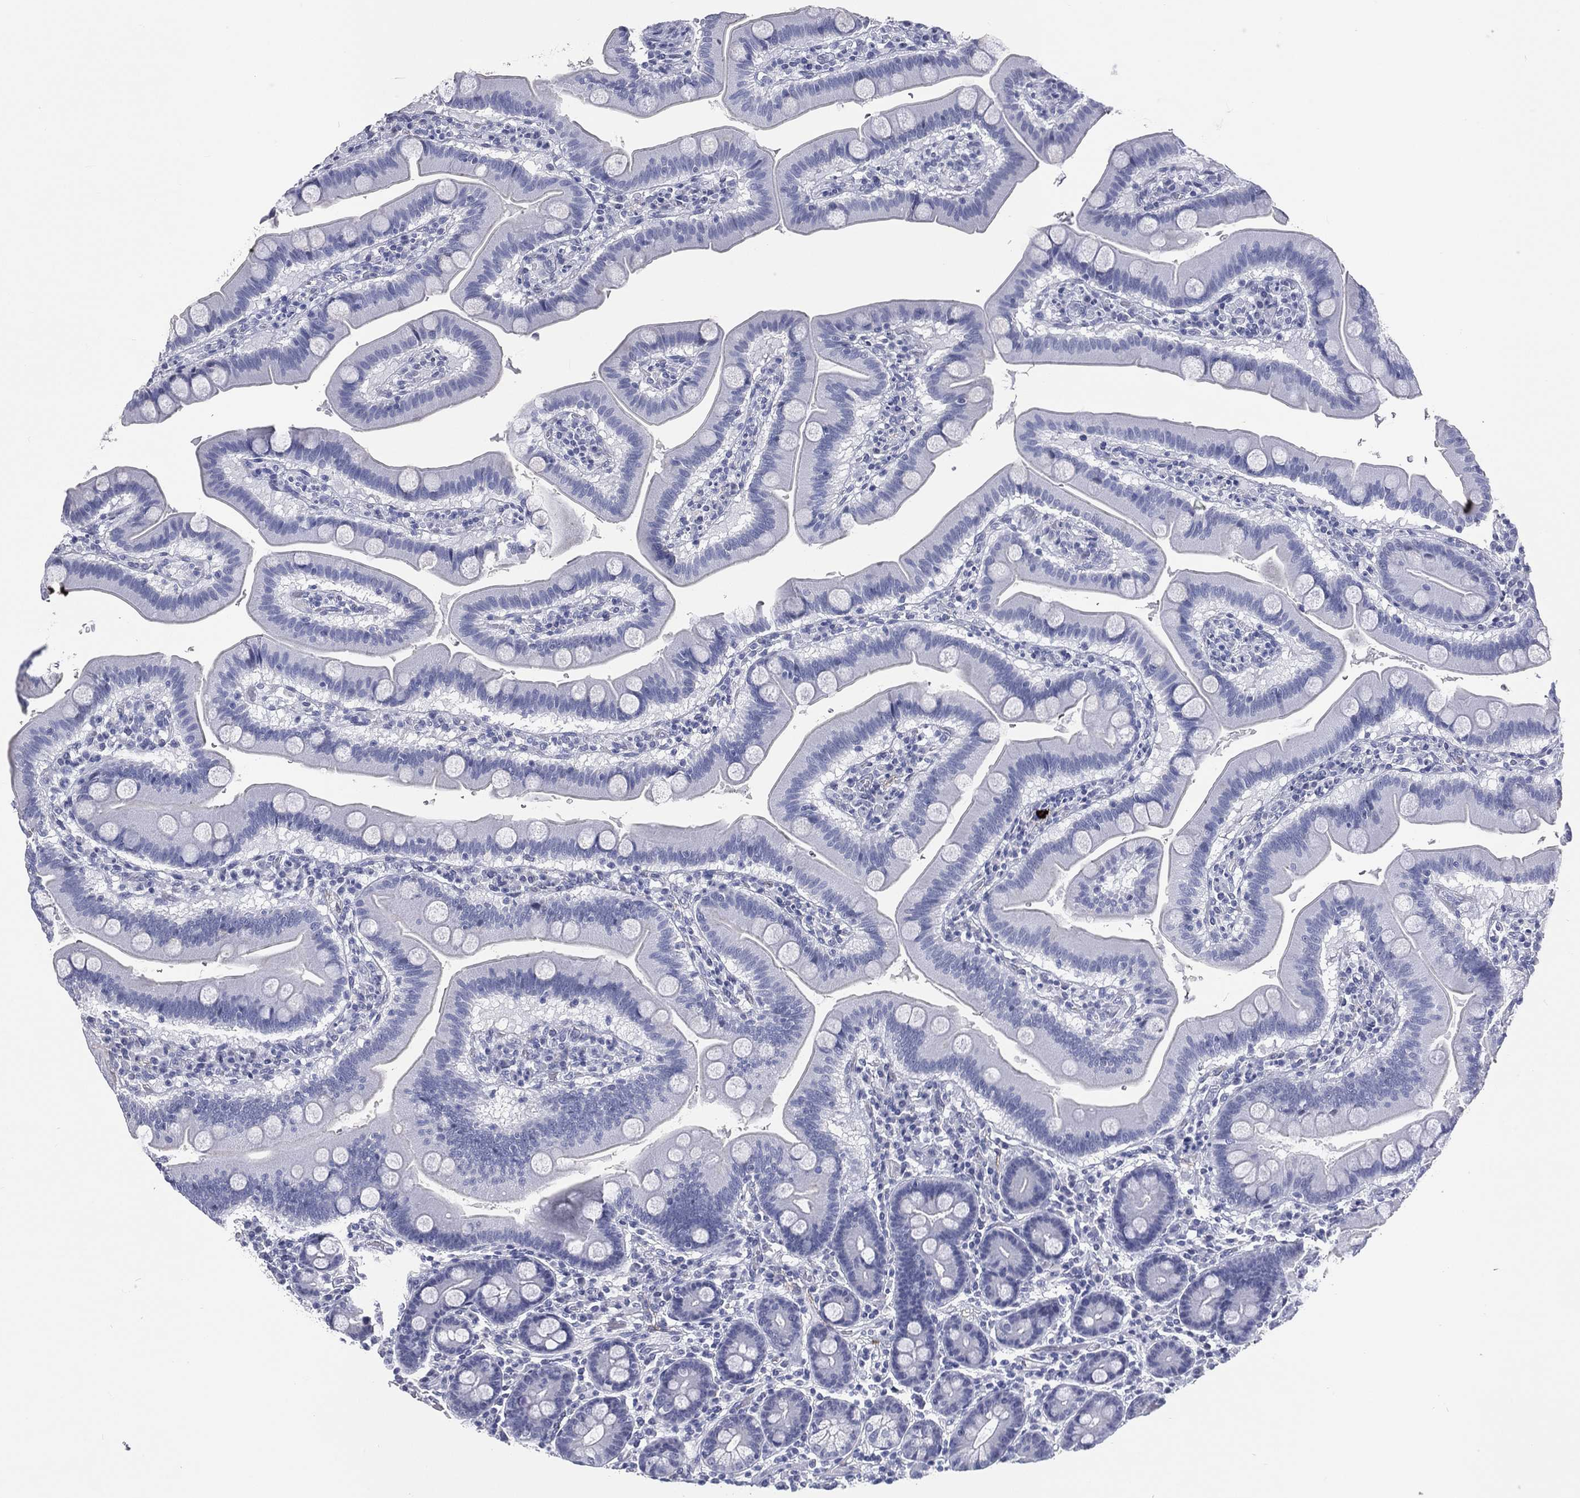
{"staining": {"intensity": "negative", "quantity": "none", "location": "none"}, "tissue": "duodenum", "cell_type": "Glandular cells", "image_type": "normal", "snomed": [{"axis": "morphology", "description": "Normal tissue, NOS"}, {"axis": "topography", "description": "Duodenum"}], "caption": "This is a micrograph of immunohistochemistry (IHC) staining of normal duodenum, which shows no positivity in glandular cells. The staining is performed using DAB brown chromogen with nuclei counter-stained in using hematoxylin.", "gene": "SSX1", "patient": {"sex": "male", "age": 59}}